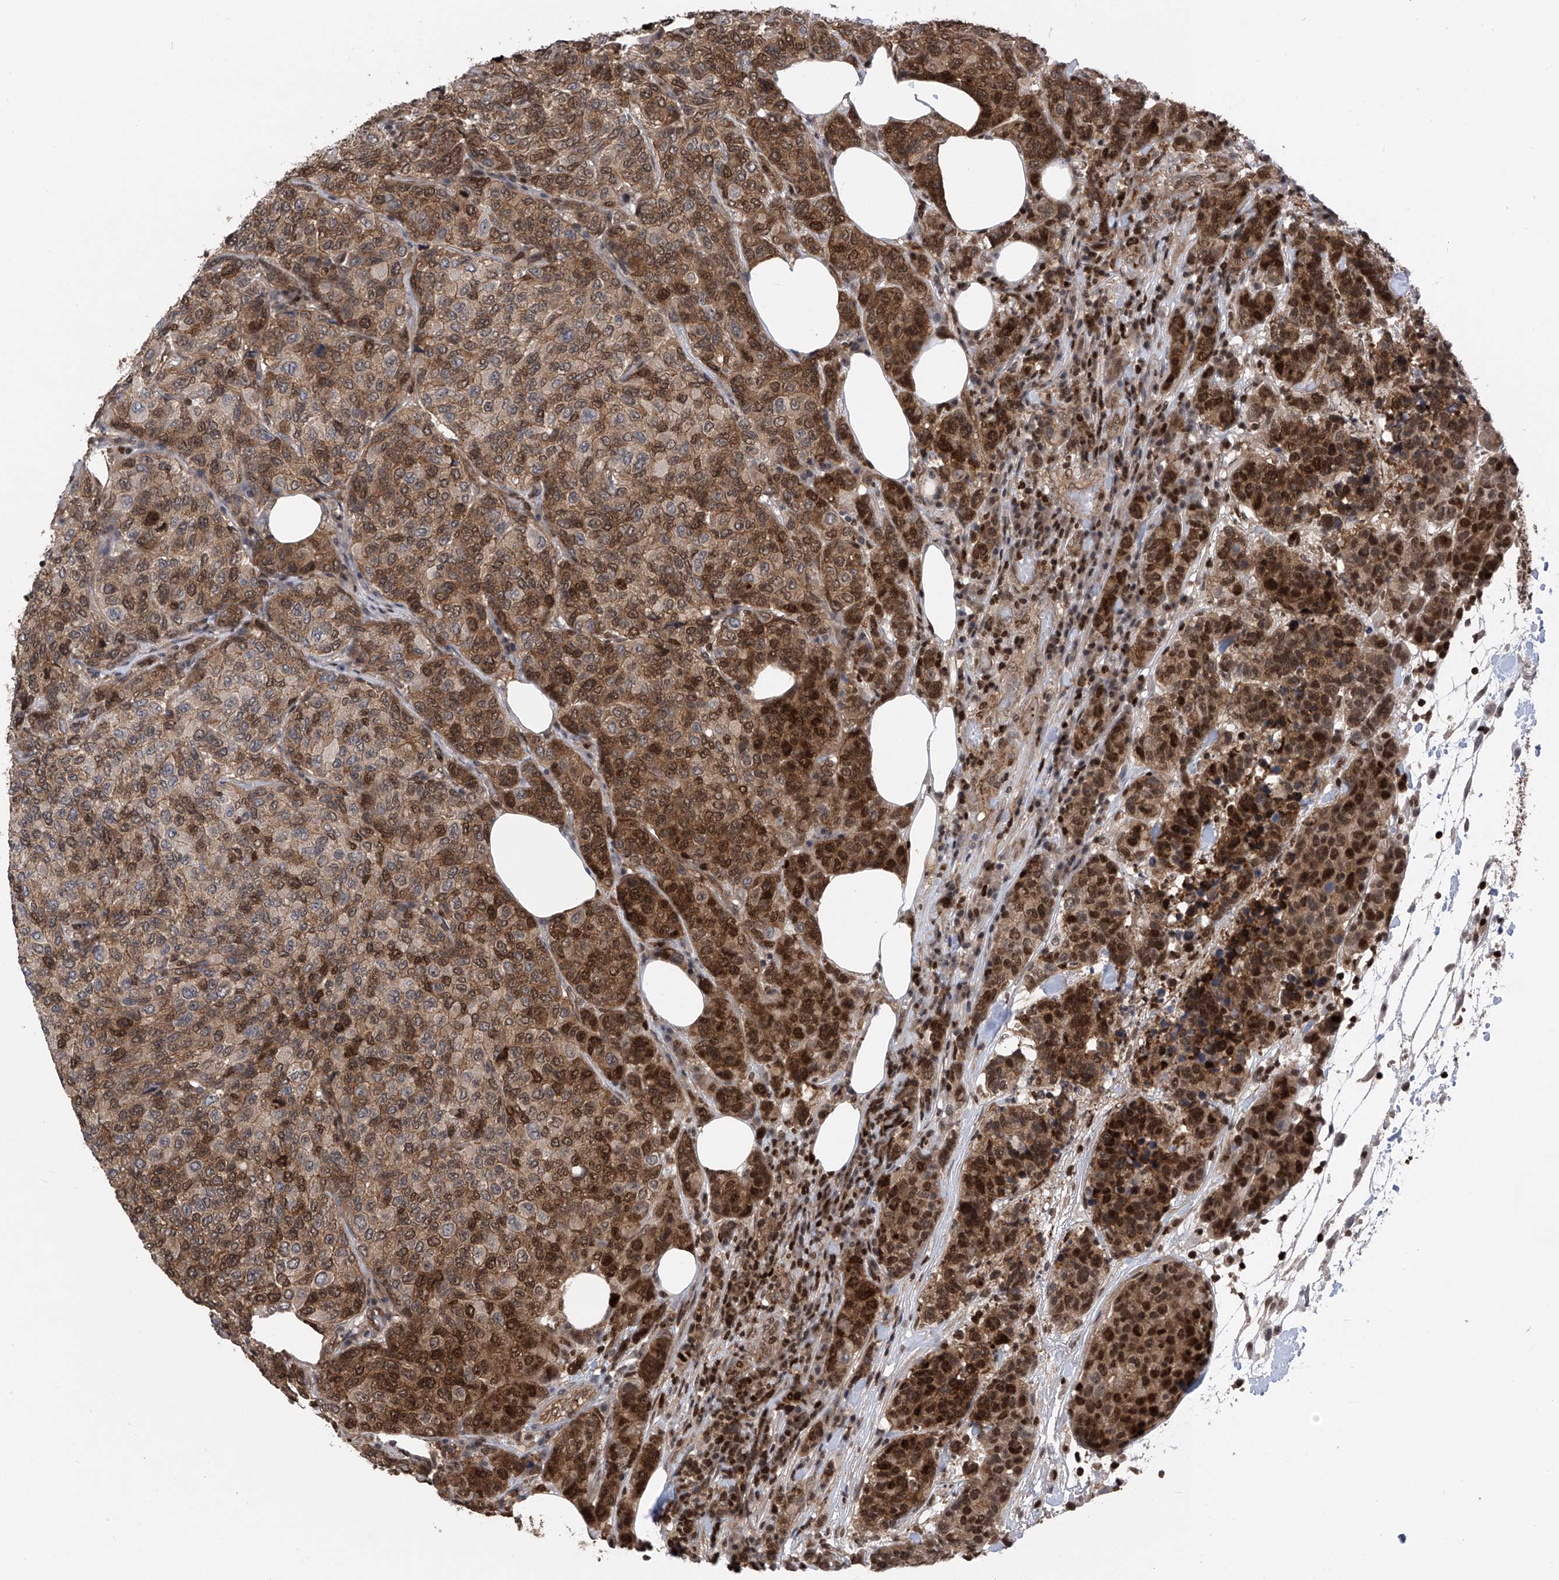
{"staining": {"intensity": "strong", "quantity": "25%-75%", "location": "cytoplasmic/membranous,nuclear"}, "tissue": "breast cancer", "cell_type": "Tumor cells", "image_type": "cancer", "snomed": [{"axis": "morphology", "description": "Duct carcinoma"}, {"axis": "topography", "description": "Breast"}], "caption": "A micrograph of human breast intraductal carcinoma stained for a protein exhibits strong cytoplasmic/membranous and nuclear brown staining in tumor cells.", "gene": "DNAJC9", "patient": {"sex": "female", "age": 55}}